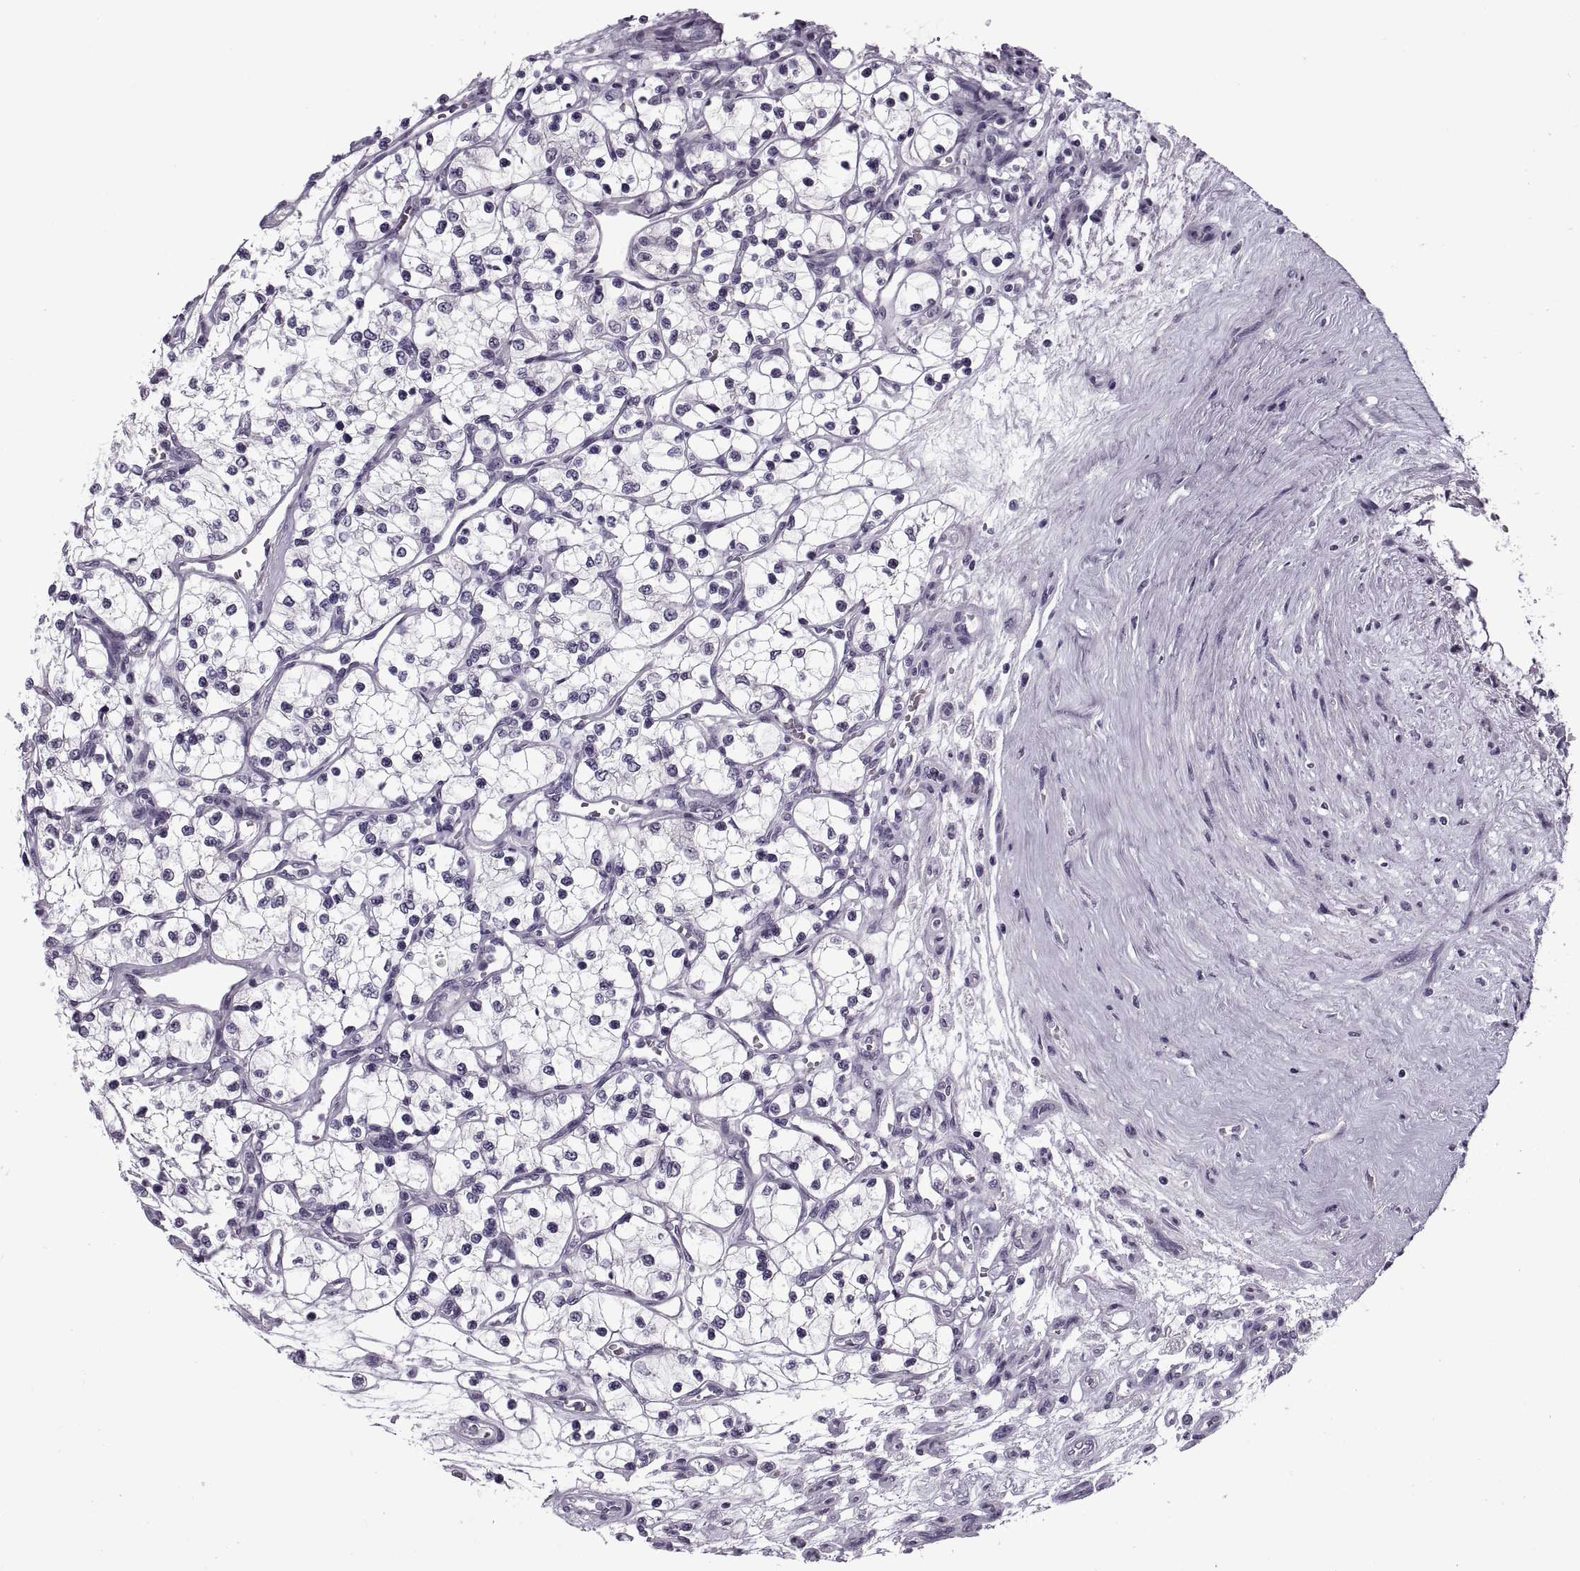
{"staining": {"intensity": "negative", "quantity": "none", "location": "none"}, "tissue": "renal cancer", "cell_type": "Tumor cells", "image_type": "cancer", "snomed": [{"axis": "morphology", "description": "Adenocarcinoma, NOS"}, {"axis": "topography", "description": "Kidney"}], "caption": "There is no significant expression in tumor cells of adenocarcinoma (renal).", "gene": "TBC1D3G", "patient": {"sex": "female", "age": 69}}